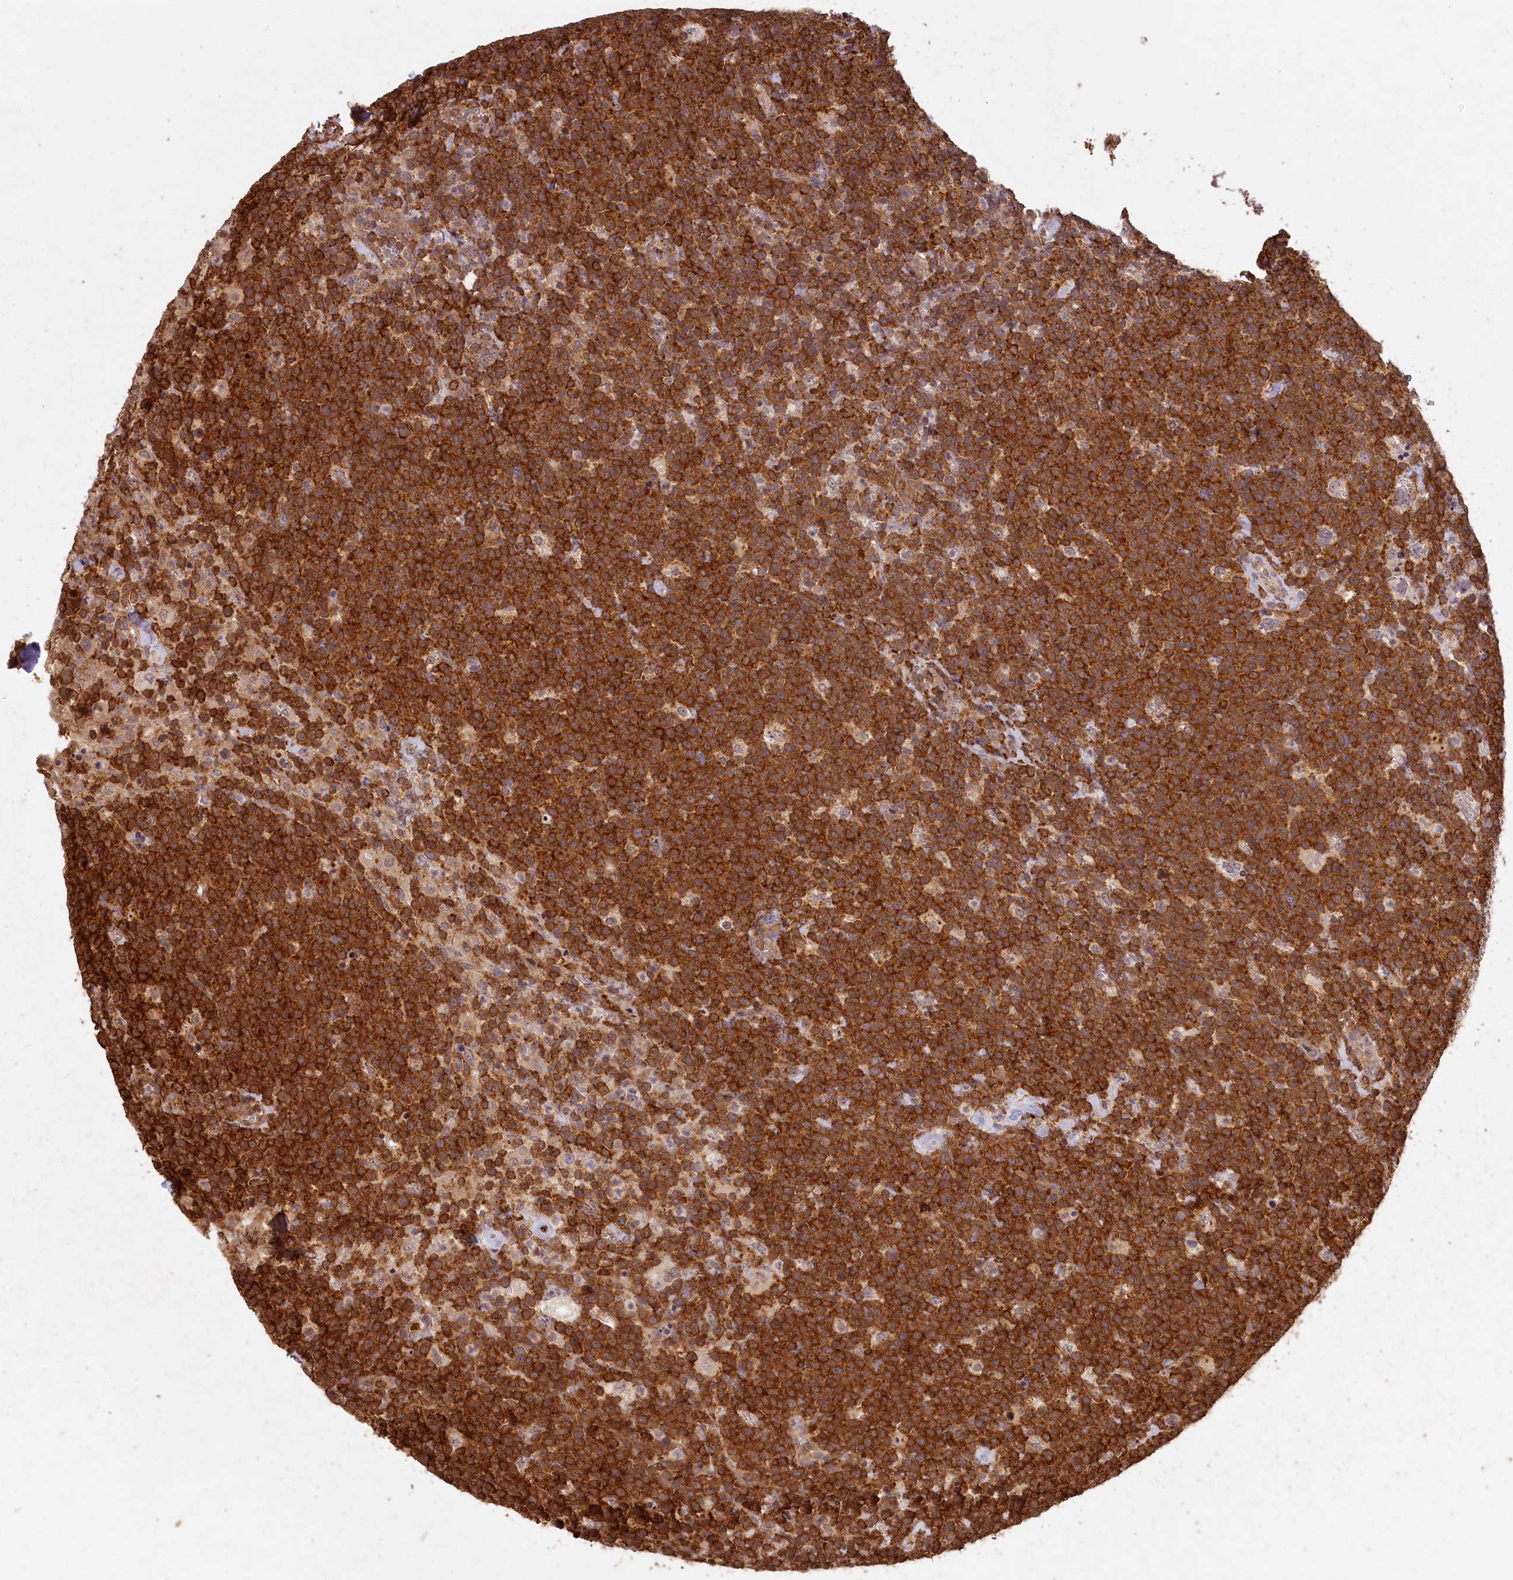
{"staining": {"intensity": "strong", "quantity": ">75%", "location": "cytoplasmic/membranous"}, "tissue": "lymphoma", "cell_type": "Tumor cells", "image_type": "cancer", "snomed": [{"axis": "morphology", "description": "Malignant lymphoma, non-Hodgkin's type, High grade"}, {"axis": "topography", "description": "Lymph node"}], "caption": "Protein expression analysis of human malignant lymphoma, non-Hodgkin's type (high-grade) reveals strong cytoplasmic/membranous positivity in about >75% of tumor cells.", "gene": "MADD", "patient": {"sex": "male", "age": 61}}